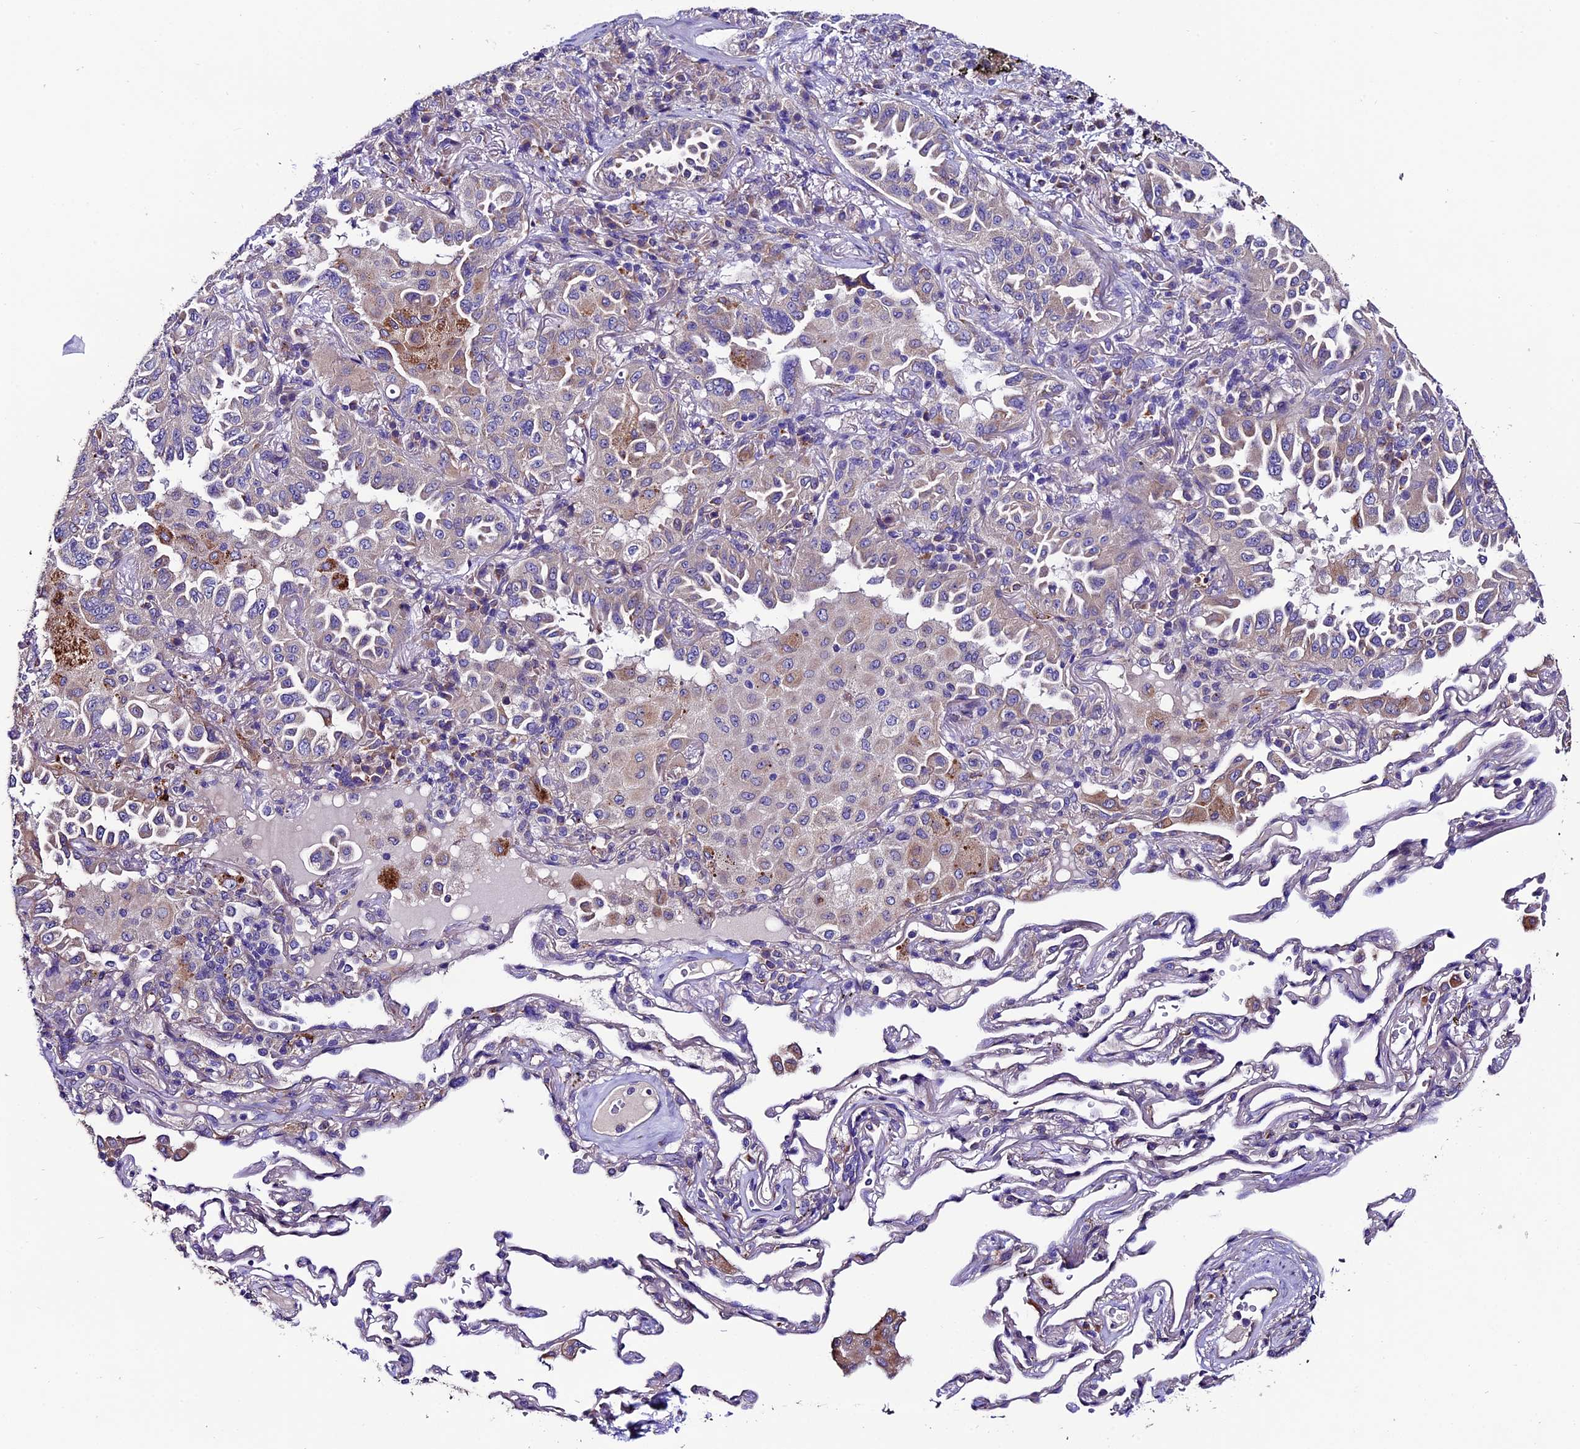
{"staining": {"intensity": "negative", "quantity": "none", "location": "none"}, "tissue": "lung cancer", "cell_type": "Tumor cells", "image_type": "cancer", "snomed": [{"axis": "morphology", "description": "Adenocarcinoma, NOS"}, {"axis": "topography", "description": "Lung"}], "caption": "The micrograph reveals no staining of tumor cells in lung cancer (adenocarcinoma). (DAB (3,3'-diaminobenzidine) immunohistochemistry visualized using brightfield microscopy, high magnification).", "gene": "CLN5", "patient": {"sex": "female", "age": 69}}